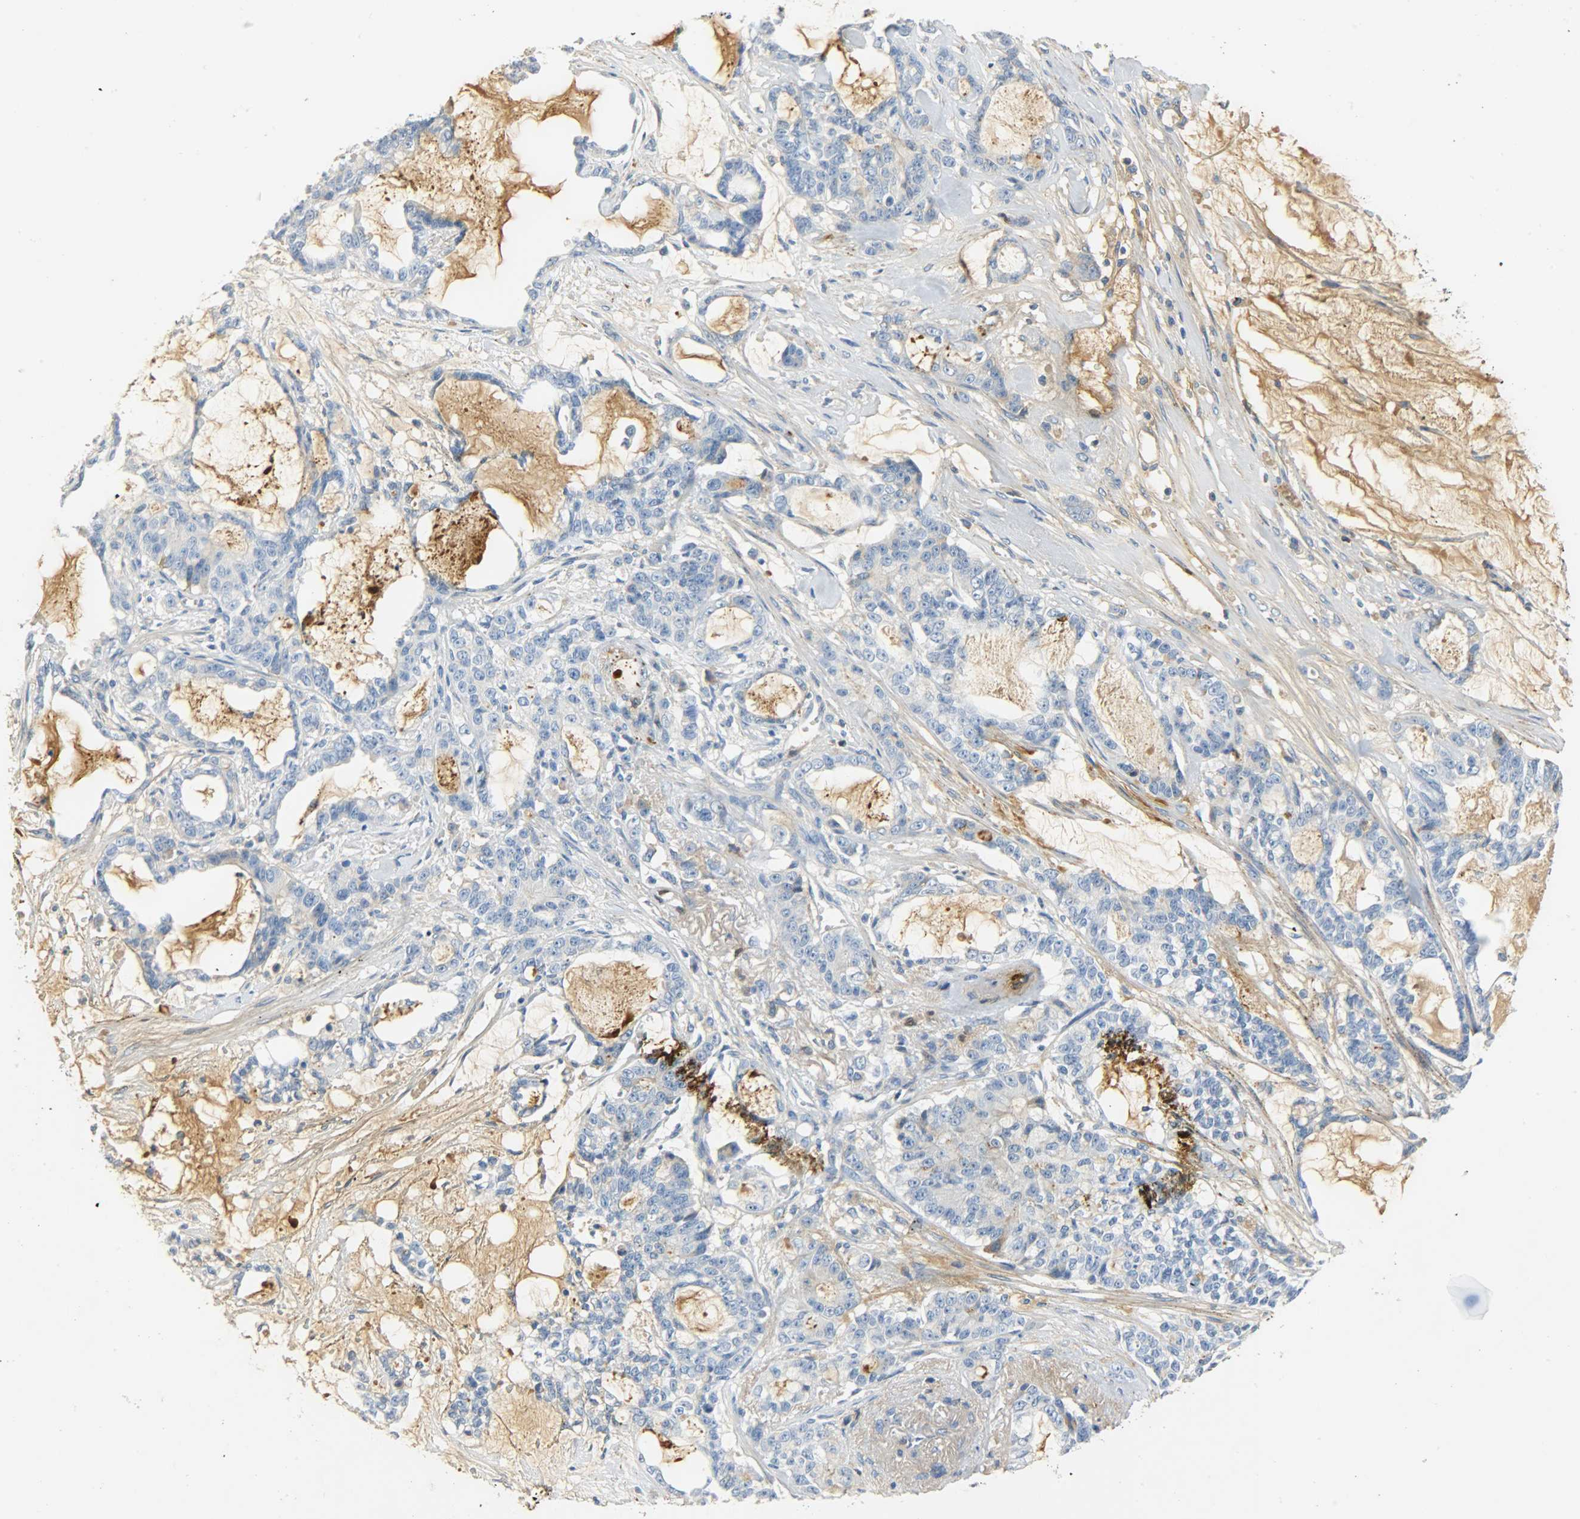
{"staining": {"intensity": "negative", "quantity": "none", "location": "none"}, "tissue": "pancreatic cancer", "cell_type": "Tumor cells", "image_type": "cancer", "snomed": [{"axis": "morphology", "description": "Adenocarcinoma, NOS"}, {"axis": "topography", "description": "Pancreas"}], "caption": "Pancreatic cancer was stained to show a protein in brown. There is no significant expression in tumor cells.", "gene": "CRP", "patient": {"sex": "female", "age": 73}}